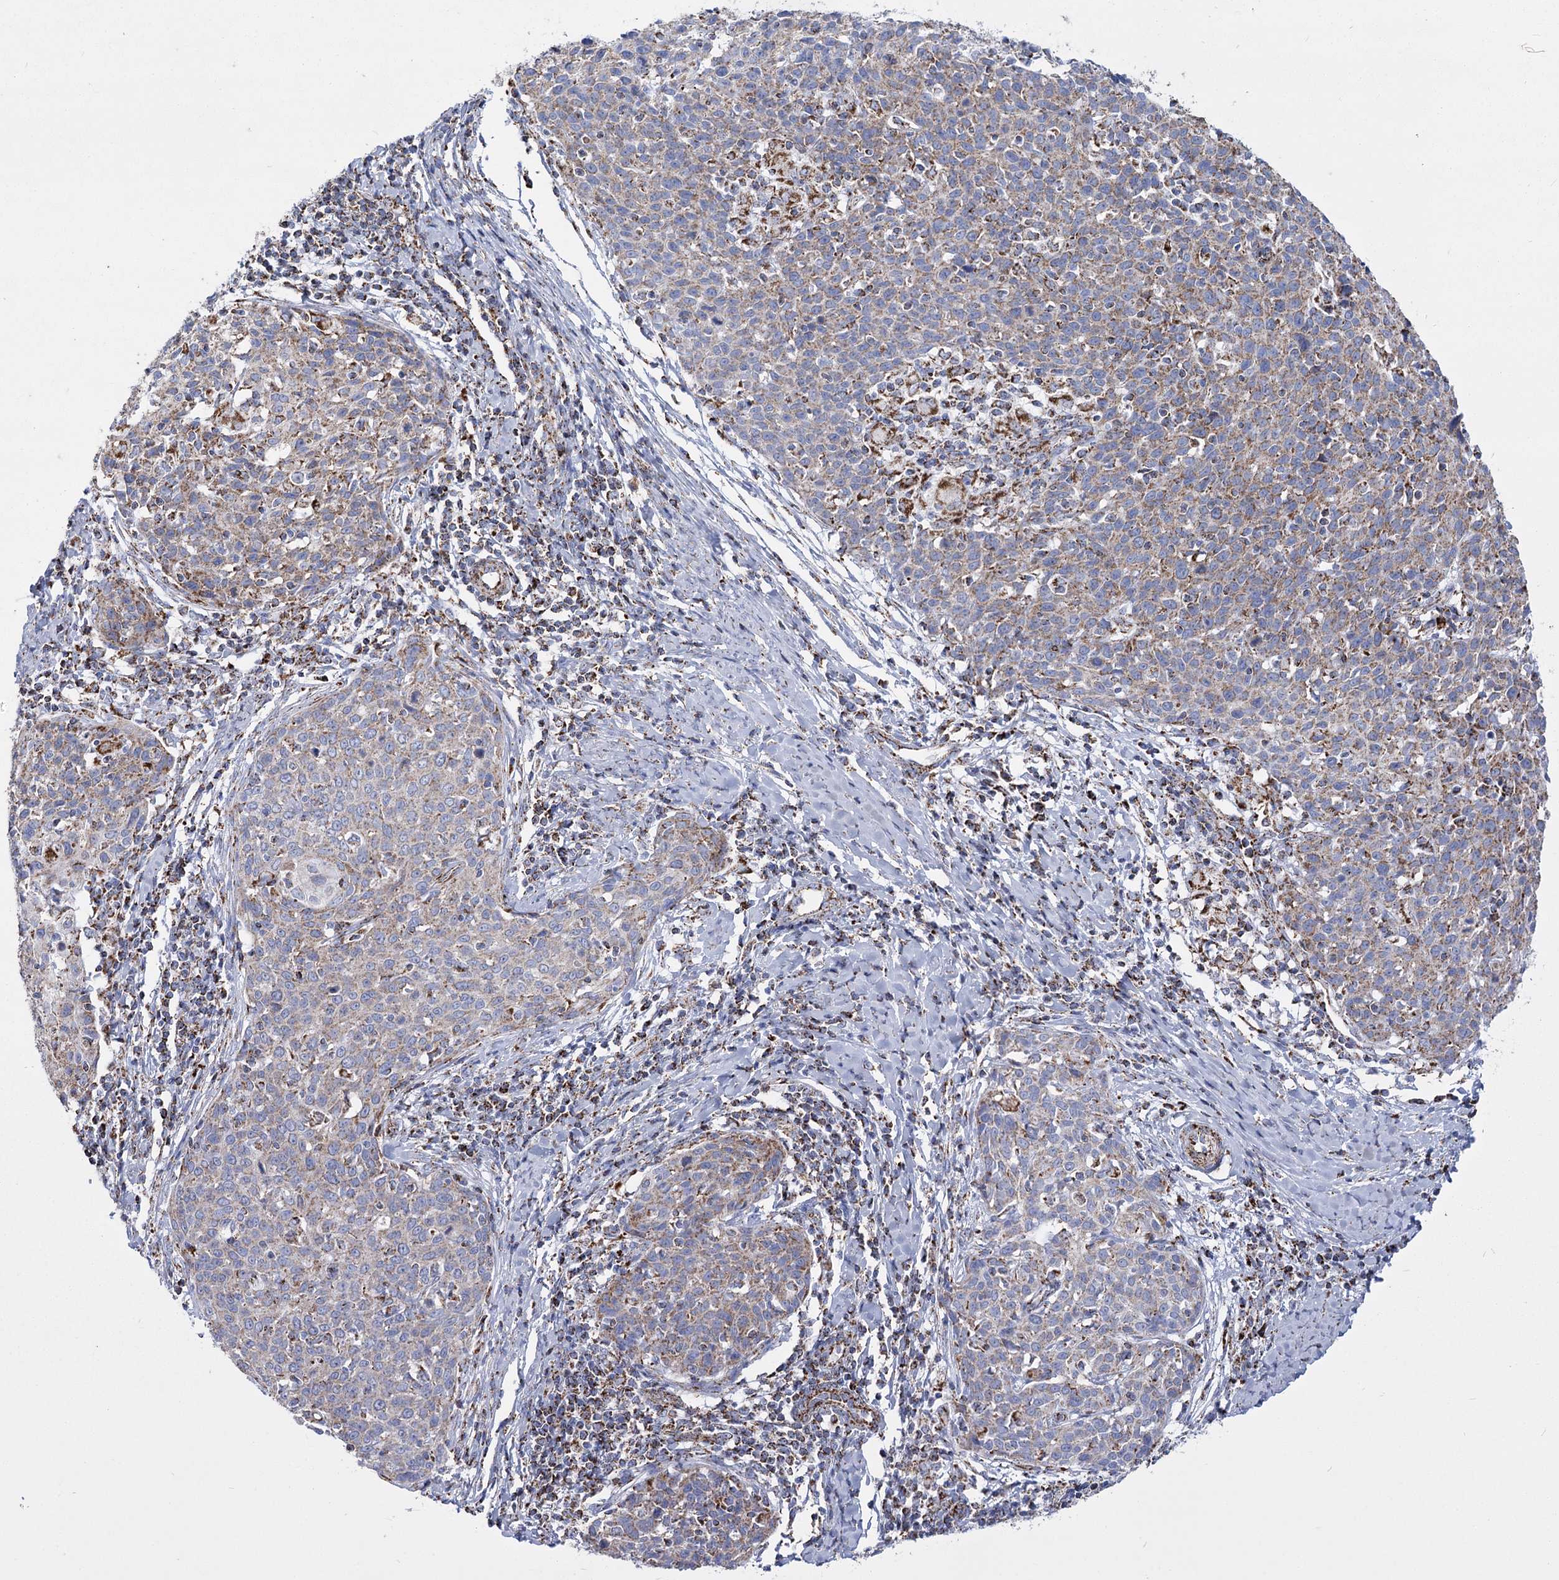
{"staining": {"intensity": "moderate", "quantity": ">75%", "location": "cytoplasmic/membranous"}, "tissue": "cervical cancer", "cell_type": "Tumor cells", "image_type": "cancer", "snomed": [{"axis": "morphology", "description": "Squamous cell carcinoma, NOS"}, {"axis": "topography", "description": "Cervix"}], "caption": "Moderate cytoplasmic/membranous protein expression is present in about >75% of tumor cells in cervical cancer. (Stains: DAB in brown, nuclei in blue, Microscopy: brightfield microscopy at high magnification).", "gene": "PDHB", "patient": {"sex": "female", "age": 38}}